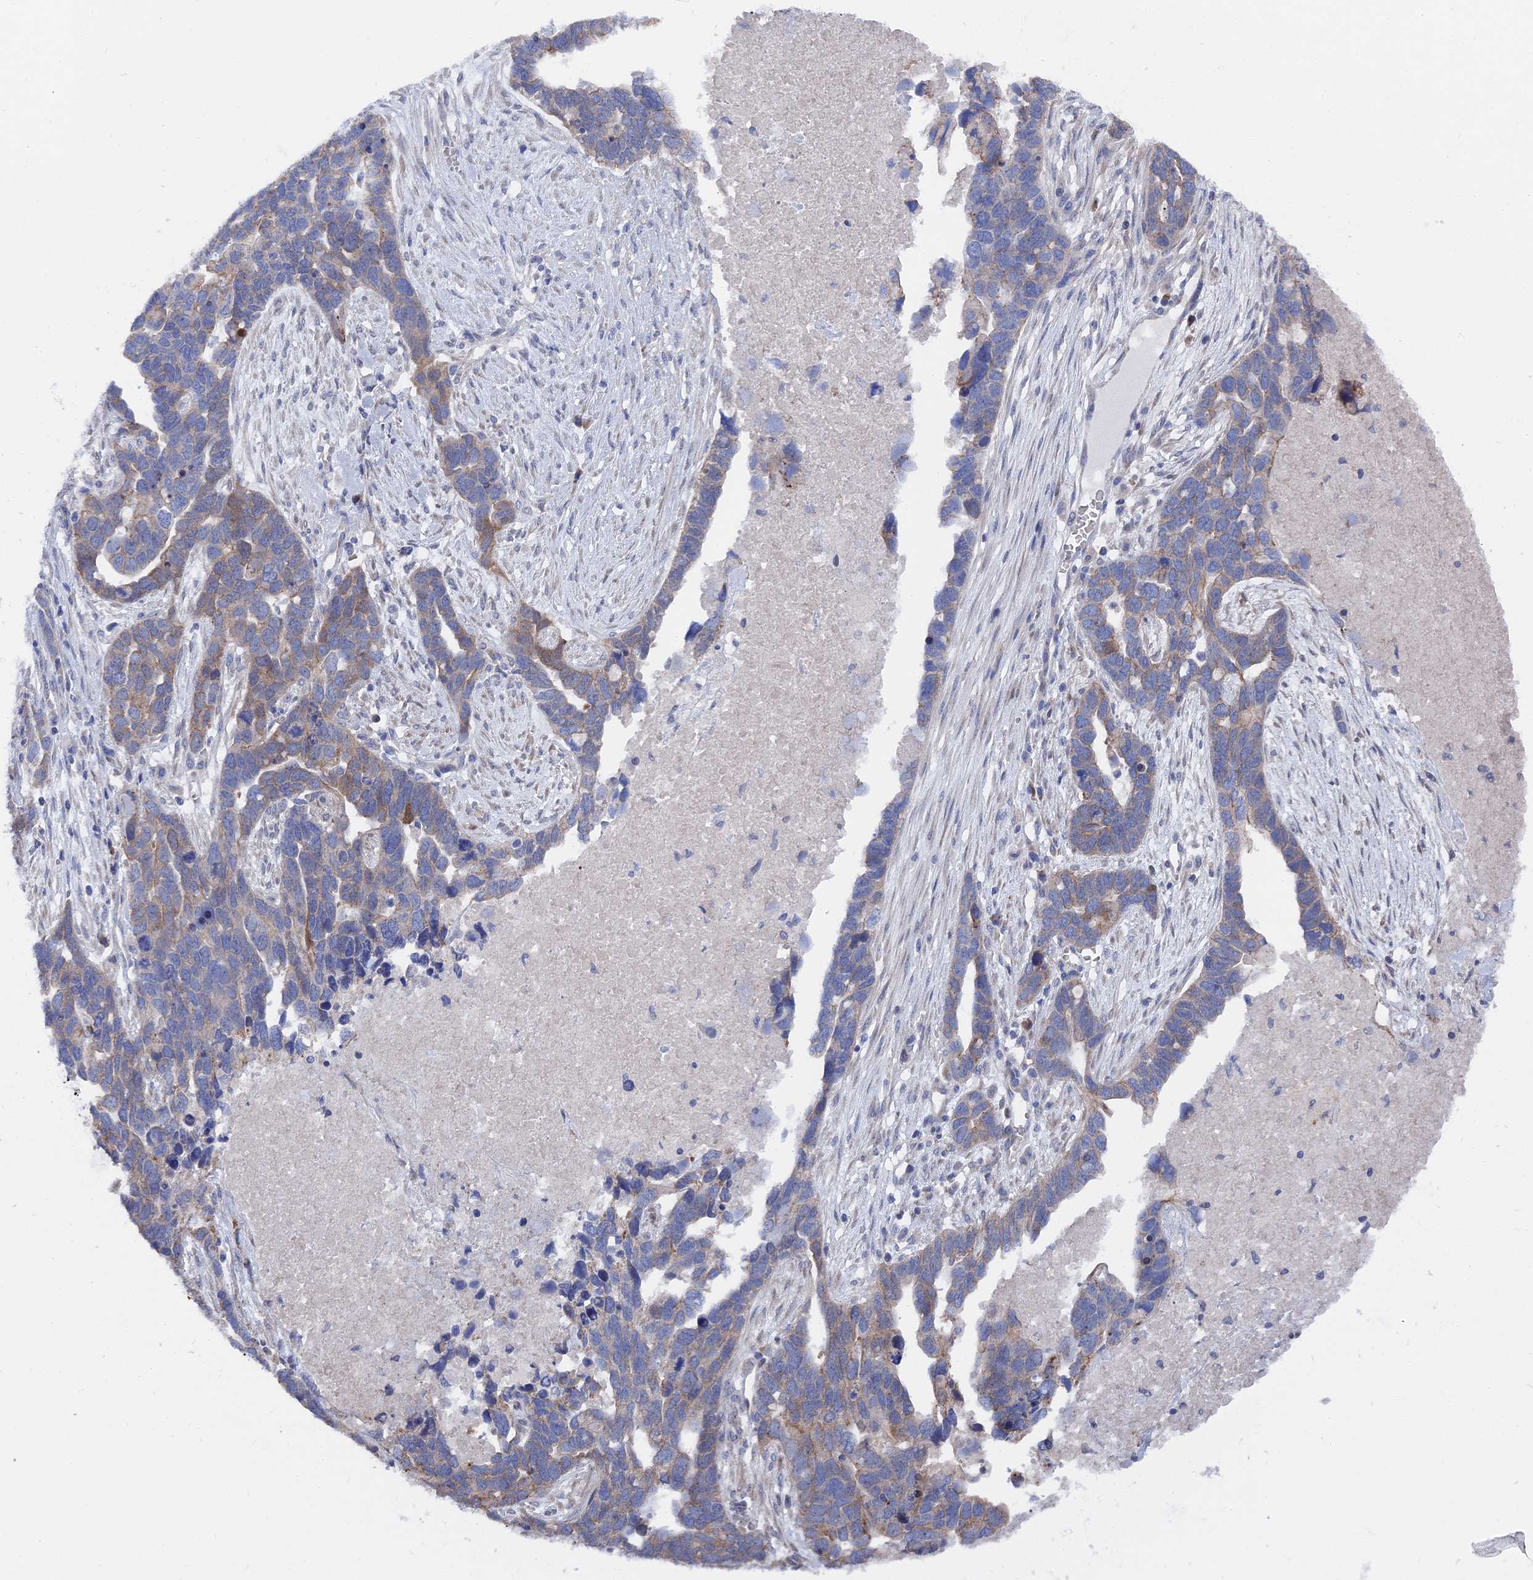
{"staining": {"intensity": "moderate", "quantity": "25%-75%", "location": "cytoplasmic/membranous"}, "tissue": "ovarian cancer", "cell_type": "Tumor cells", "image_type": "cancer", "snomed": [{"axis": "morphology", "description": "Cystadenocarcinoma, serous, NOS"}, {"axis": "topography", "description": "Ovary"}], "caption": "Ovarian cancer tissue shows moderate cytoplasmic/membranous positivity in approximately 25%-75% of tumor cells (DAB (3,3'-diaminobenzidine) IHC, brown staining for protein, blue staining for nuclei).", "gene": "TMEM161A", "patient": {"sex": "female", "age": 54}}